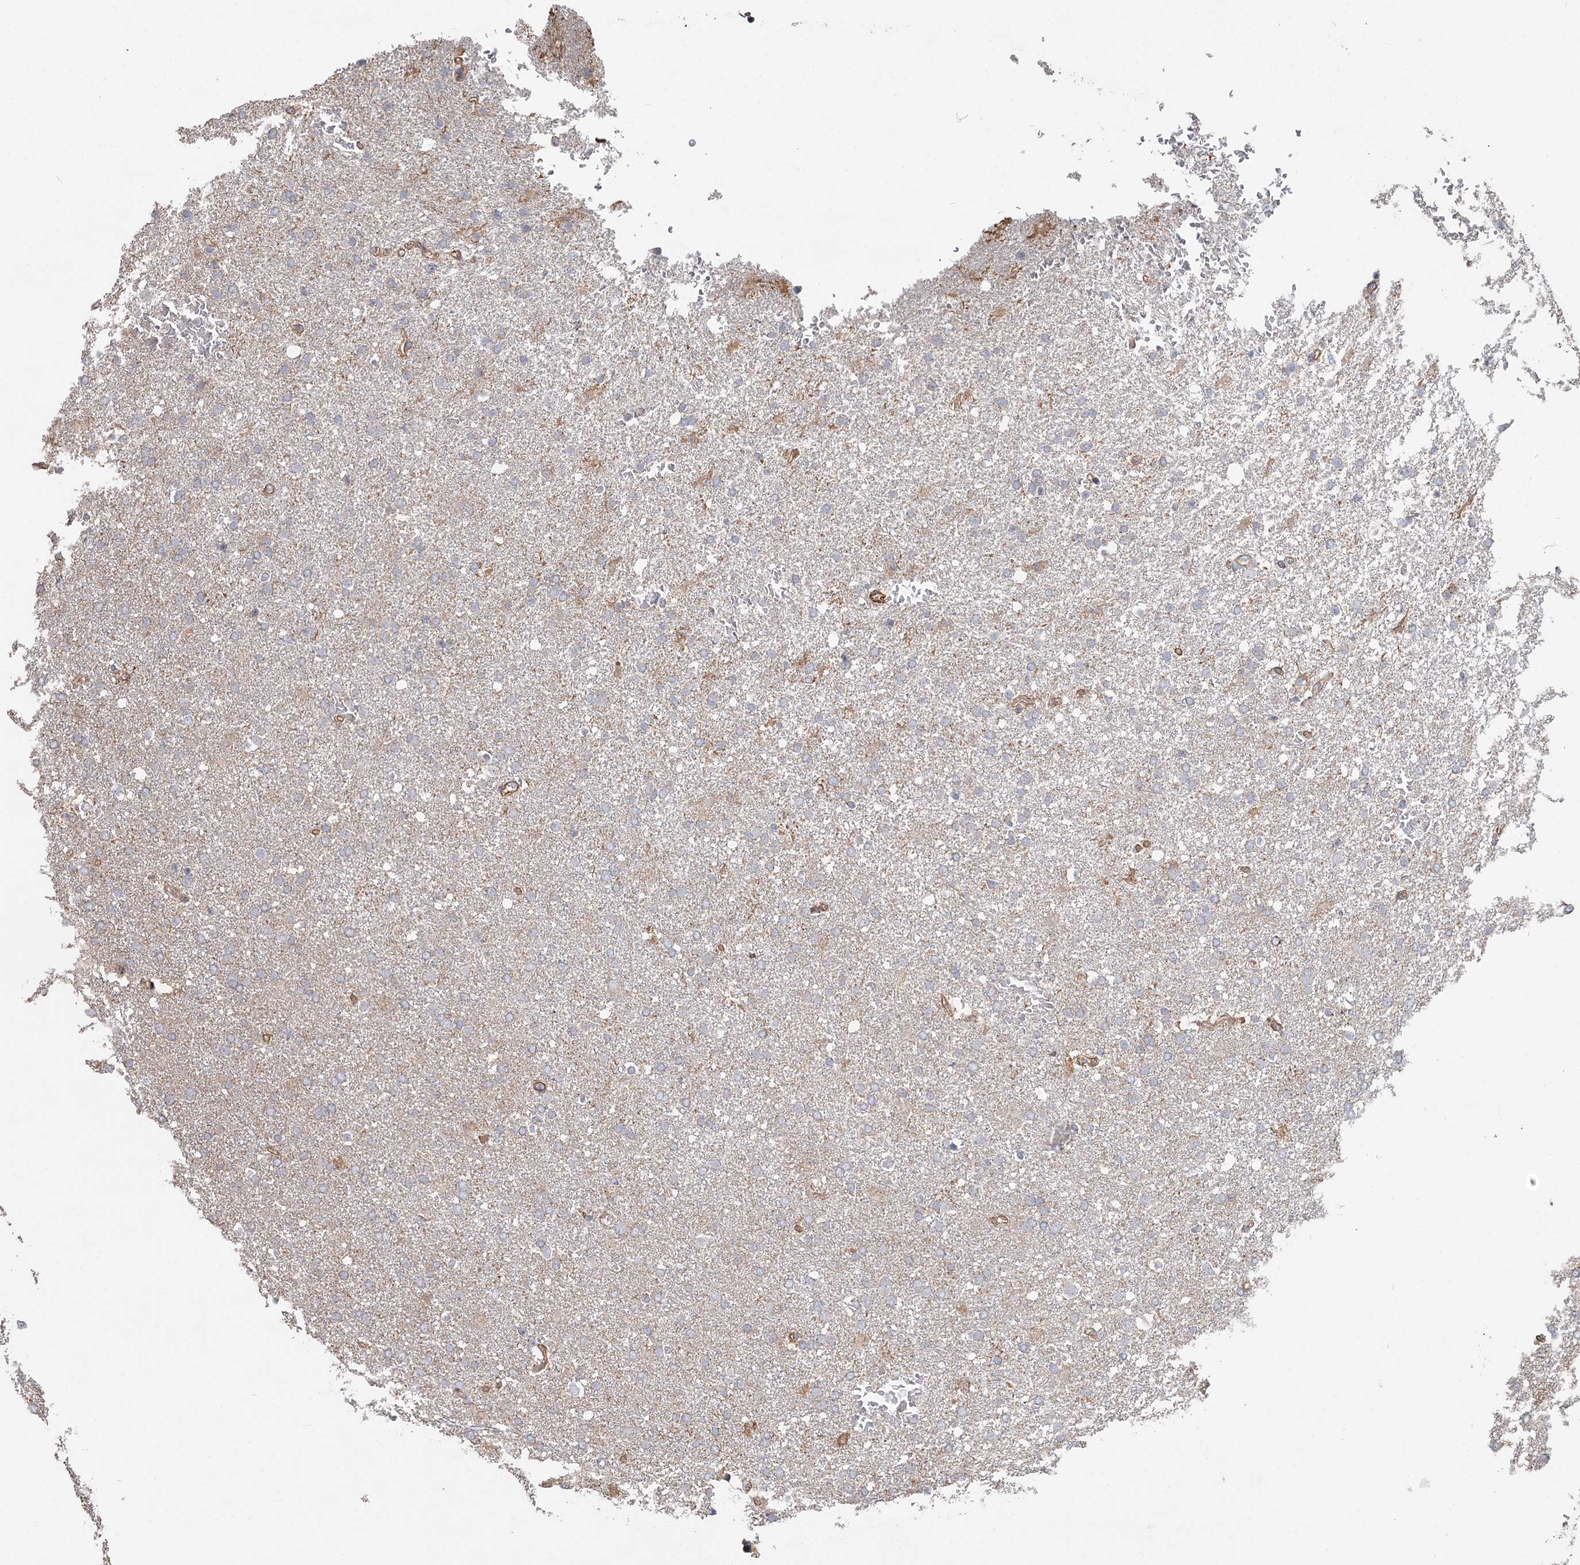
{"staining": {"intensity": "negative", "quantity": "none", "location": "none"}, "tissue": "glioma", "cell_type": "Tumor cells", "image_type": "cancer", "snomed": [{"axis": "morphology", "description": "Glioma, malignant, High grade"}, {"axis": "topography", "description": "Brain"}], "caption": "IHC micrograph of human glioma stained for a protein (brown), which demonstrates no expression in tumor cells. The staining was performed using DAB to visualize the protein expression in brown, while the nuclei were stained in blue with hematoxylin (Magnification: 20x).", "gene": "DHRS9", "patient": {"sex": "male", "age": 72}}